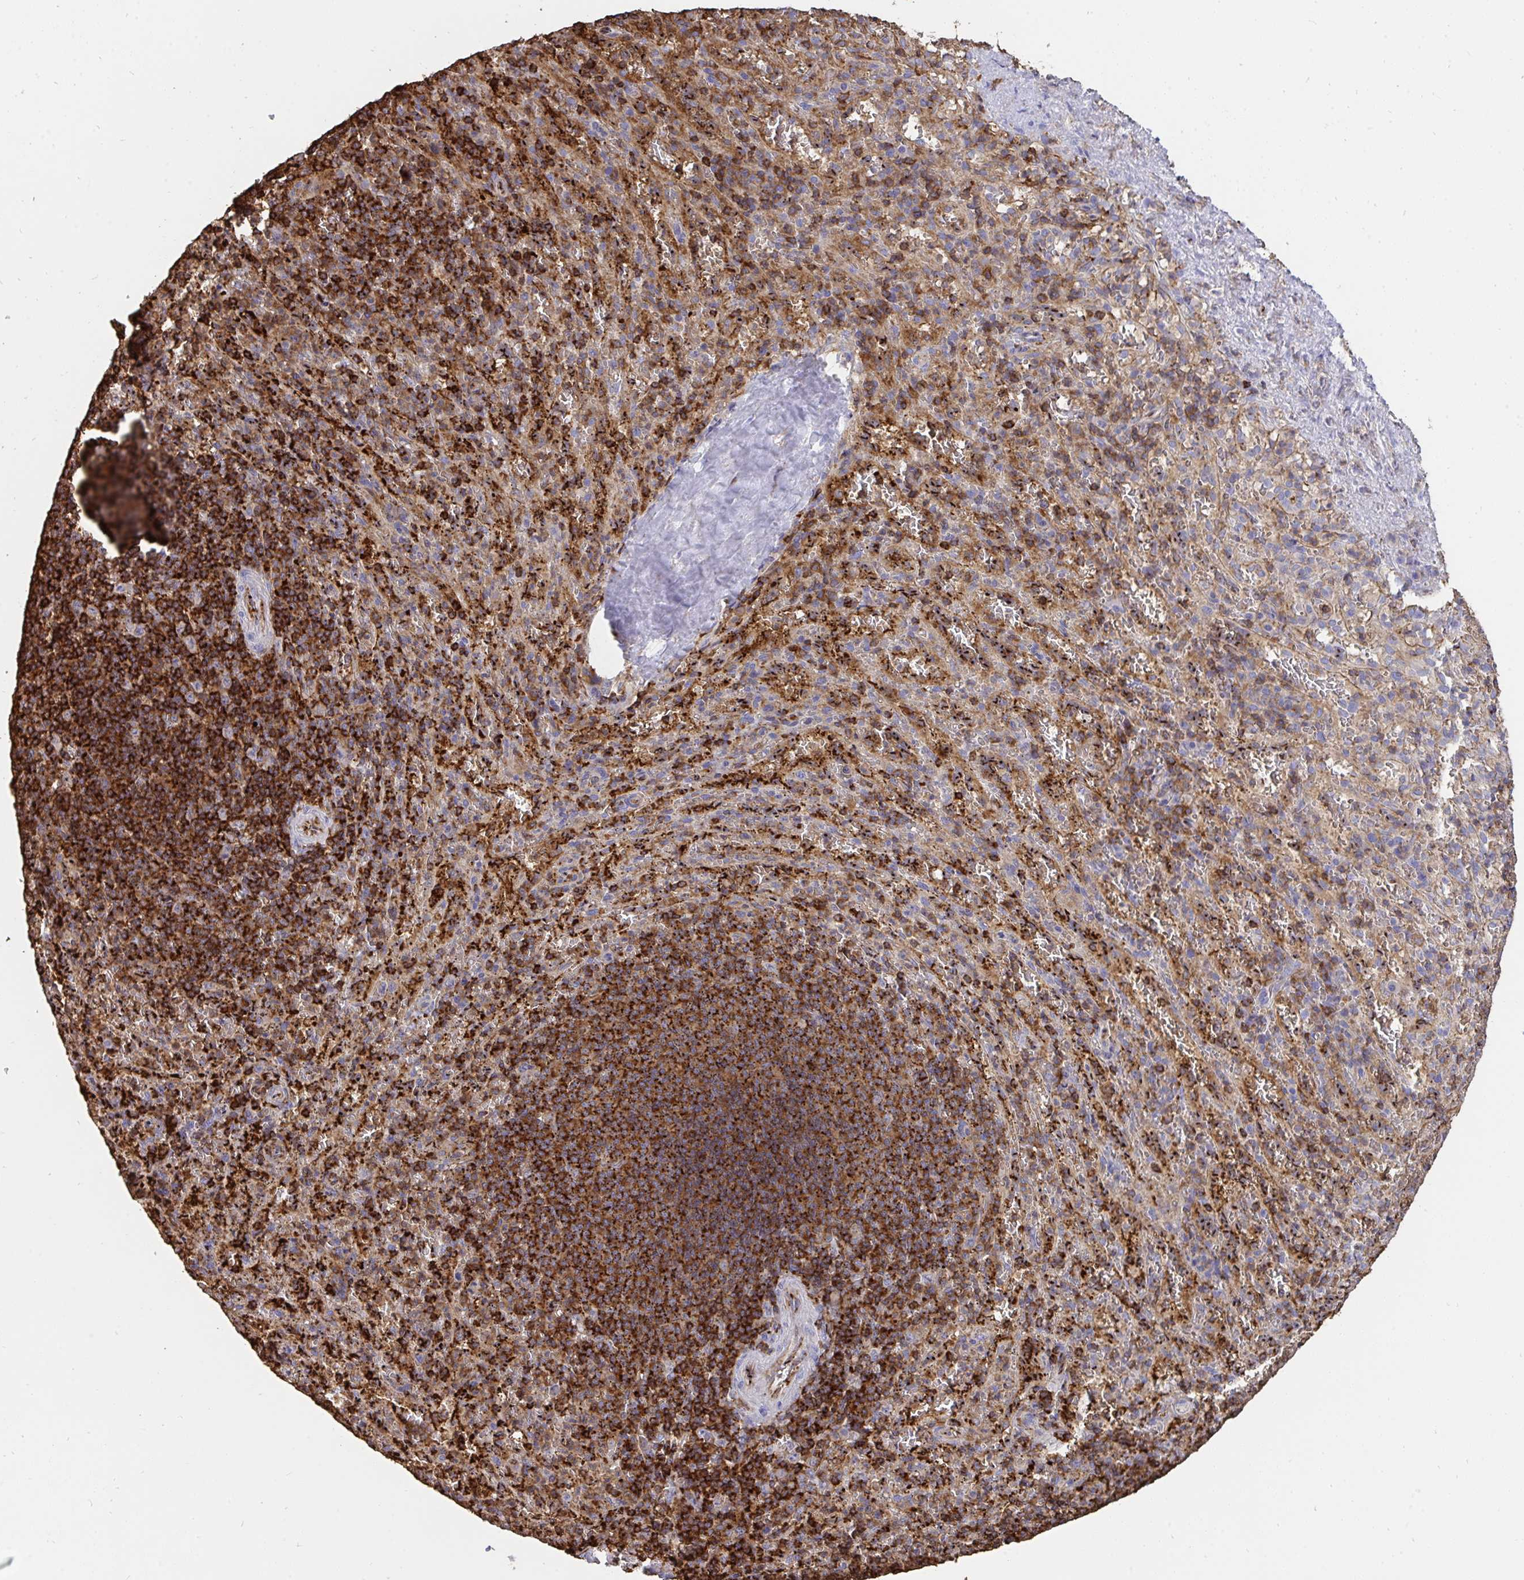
{"staining": {"intensity": "strong", "quantity": "25%-75%", "location": "cytoplasmic/membranous"}, "tissue": "spleen", "cell_type": "Cells in red pulp", "image_type": "normal", "snomed": [{"axis": "morphology", "description": "Normal tissue, NOS"}, {"axis": "topography", "description": "Spleen"}], "caption": "Immunohistochemistry (IHC) staining of benign spleen, which reveals high levels of strong cytoplasmic/membranous expression in approximately 25%-75% of cells in red pulp indicating strong cytoplasmic/membranous protein expression. The staining was performed using DAB (3,3'-diaminobenzidine) (brown) for protein detection and nuclei were counterstained in hematoxylin (blue).", "gene": "CFL1", "patient": {"sex": "male", "age": 57}}